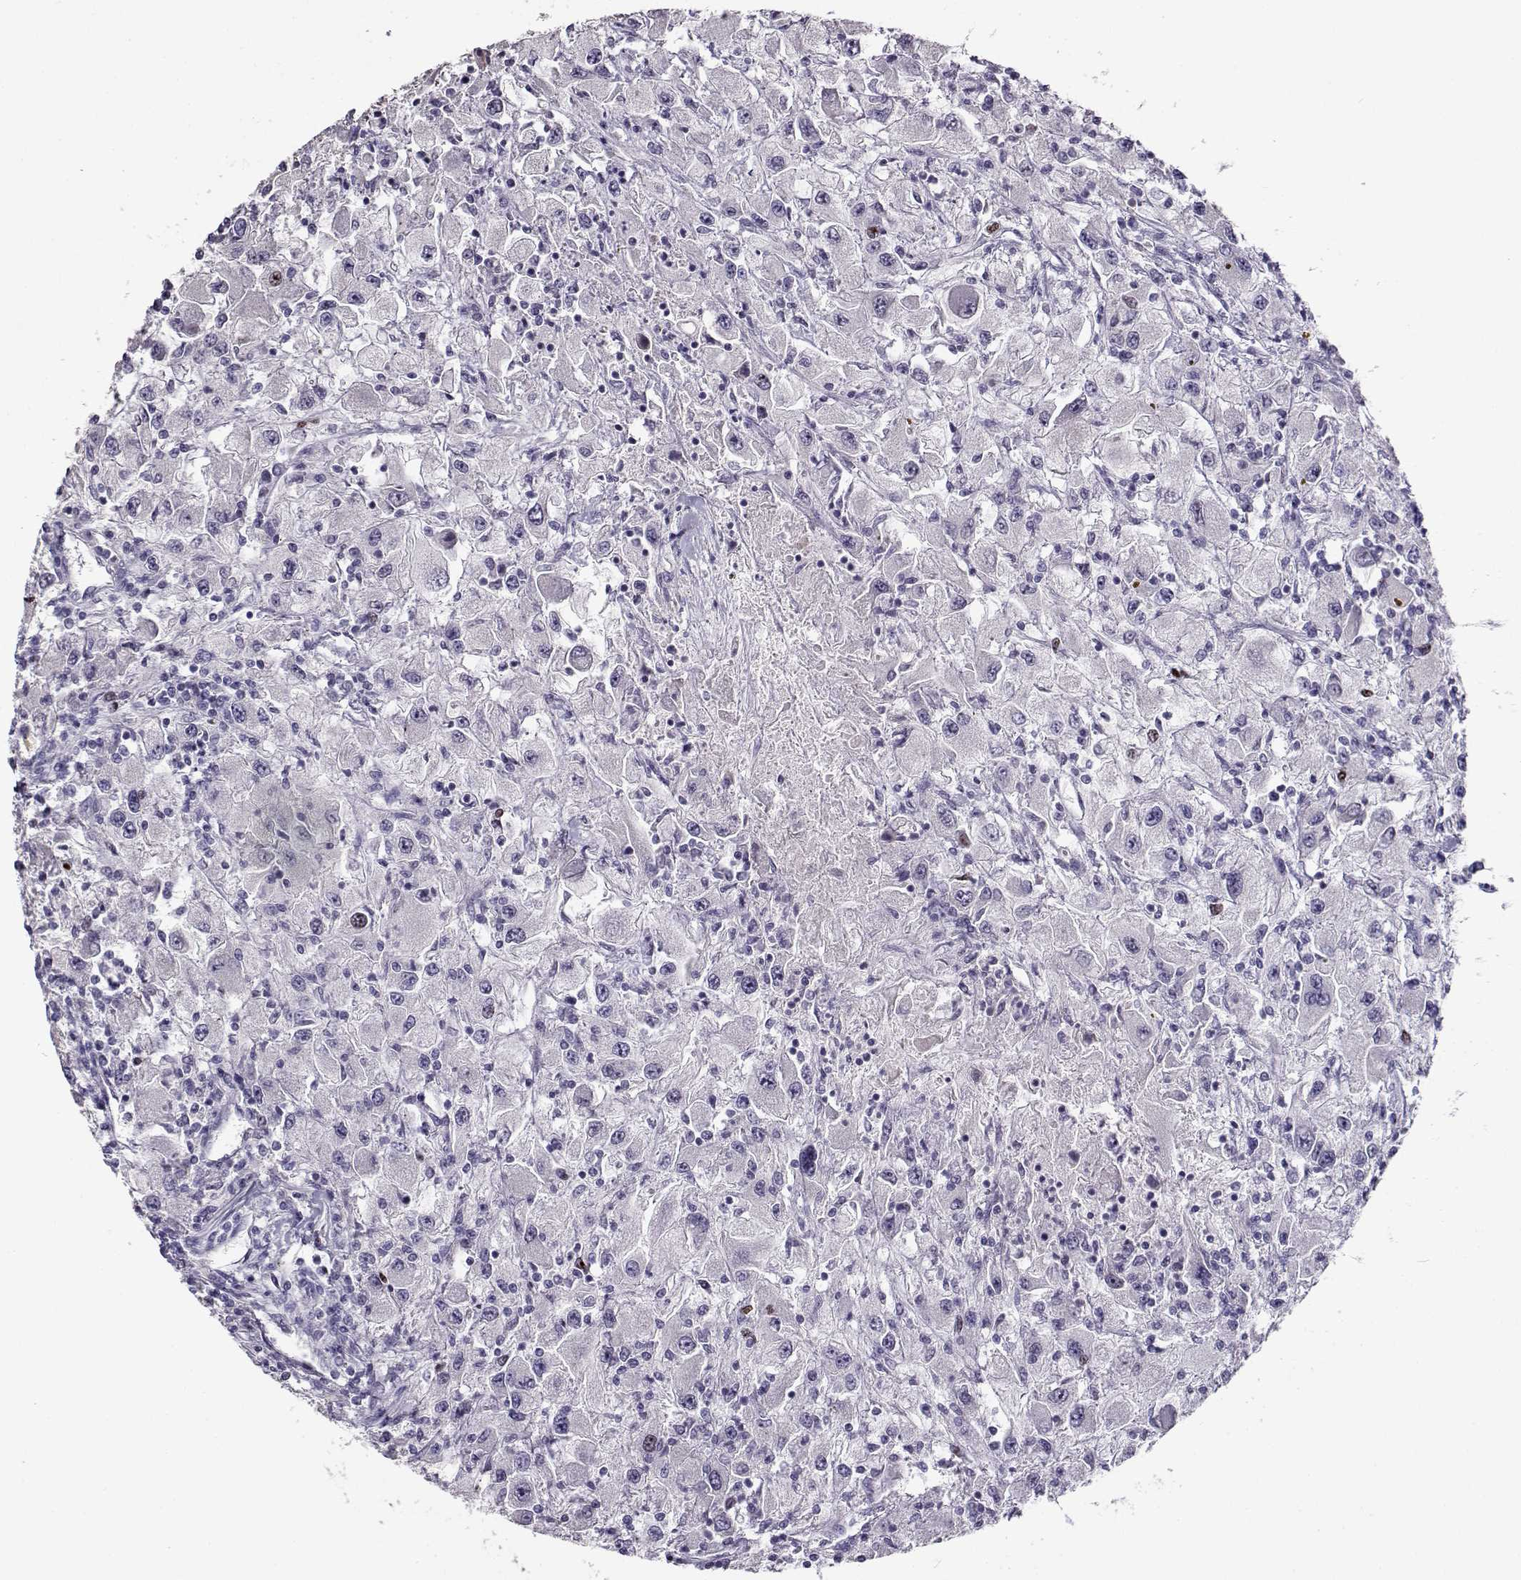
{"staining": {"intensity": "negative", "quantity": "none", "location": "none"}, "tissue": "renal cancer", "cell_type": "Tumor cells", "image_type": "cancer", "snomed": [{"axis": "morphology", "description": "Adenocarcinoma, NOS"}, {"axis": "topography", "description": "Kidney"}], "caption": "Immunohistochemistry (IHC) micrograph of neoplastic tissue: renal cancer (adenocarcinoma) stained with DAB exhibits no significant protein expression in tumor cells.", "gene": "NPW", "patient": {"sex": "female", "age": 67}}